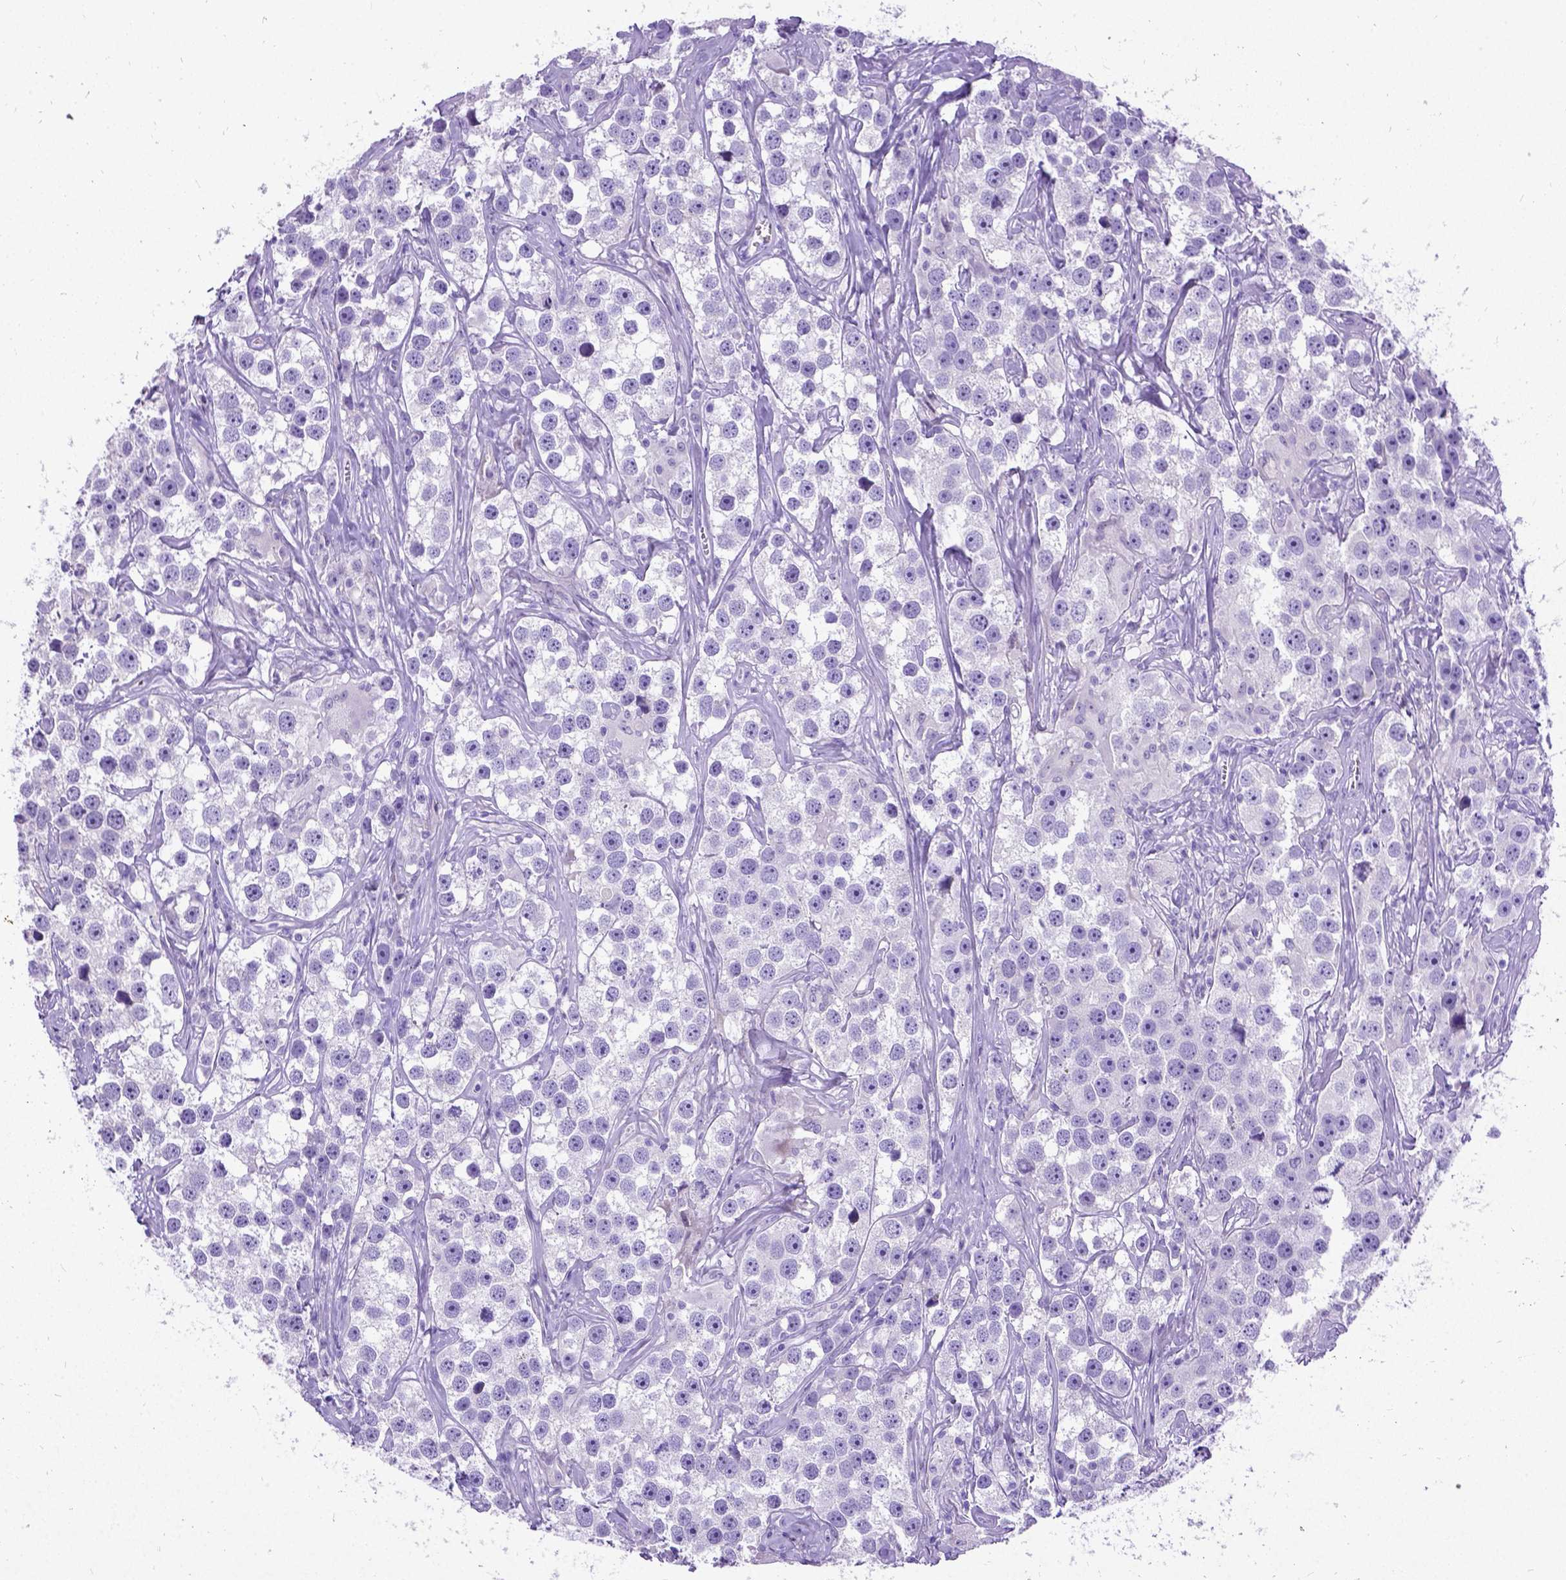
{"staining": {"intensity": "negative", "quantity": "none", "location": "none"}, "tissue": "testis cancer", "cell_type": "Tumor cells", "image_type": "cancer", "snomed": [{"axis": "morphology", "description": "Seminoma, NOS"}, {"axis": "topography", "description": "Testis"}], "caption": "Tumor cells show no significant protein expression in testis seminoma. (DAB immunohistochemistry visualized using brightfield microscopy, high magnification).", "gene": "NEUROD4", "patient": {"sex": "male", "age": 49}}